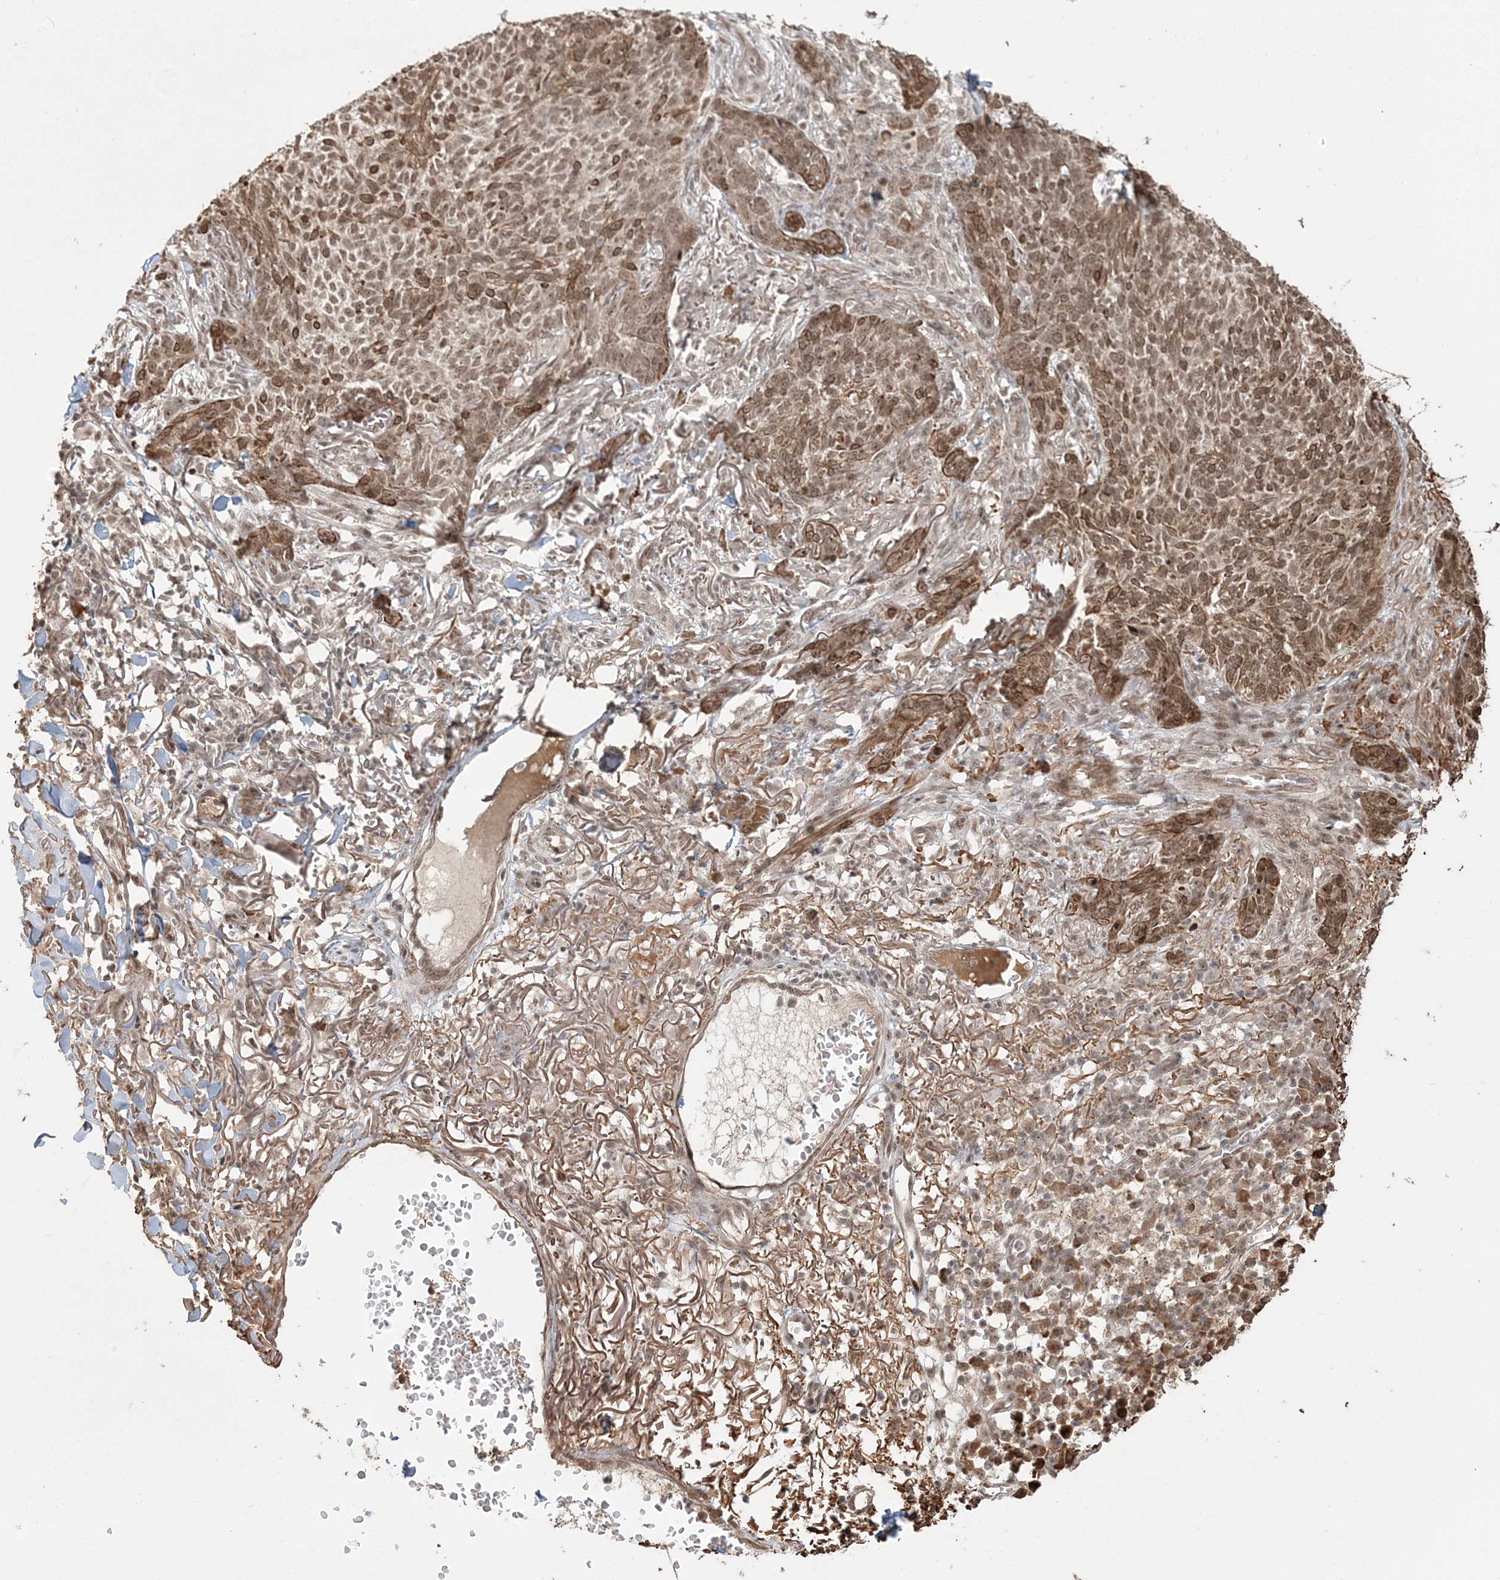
{"staining": {"intensity": "moderate", "quantity": ">75%", "location": "cytoplasmic/membranous,nuclear"}, "tissue": "skin cancer", "cell_type": "Tumor cells", "image_type": "cancer", "snomed": [{"axis": "morphology", "description": "Basal cell carcinoma"}, {"axis": "topography", "description": "Skin"}], "caption": "This image displays skin basal cell carcinoma stained with immunohistochemistry to label a protein in brown. The cytoplasmic/membranous and nuclear of tumor cells show moderate positivity for the protein. Nuclei are counter-stained blue.", "gene": "EPB41L4A", "patient": {"sex": "male", "age": 85}}